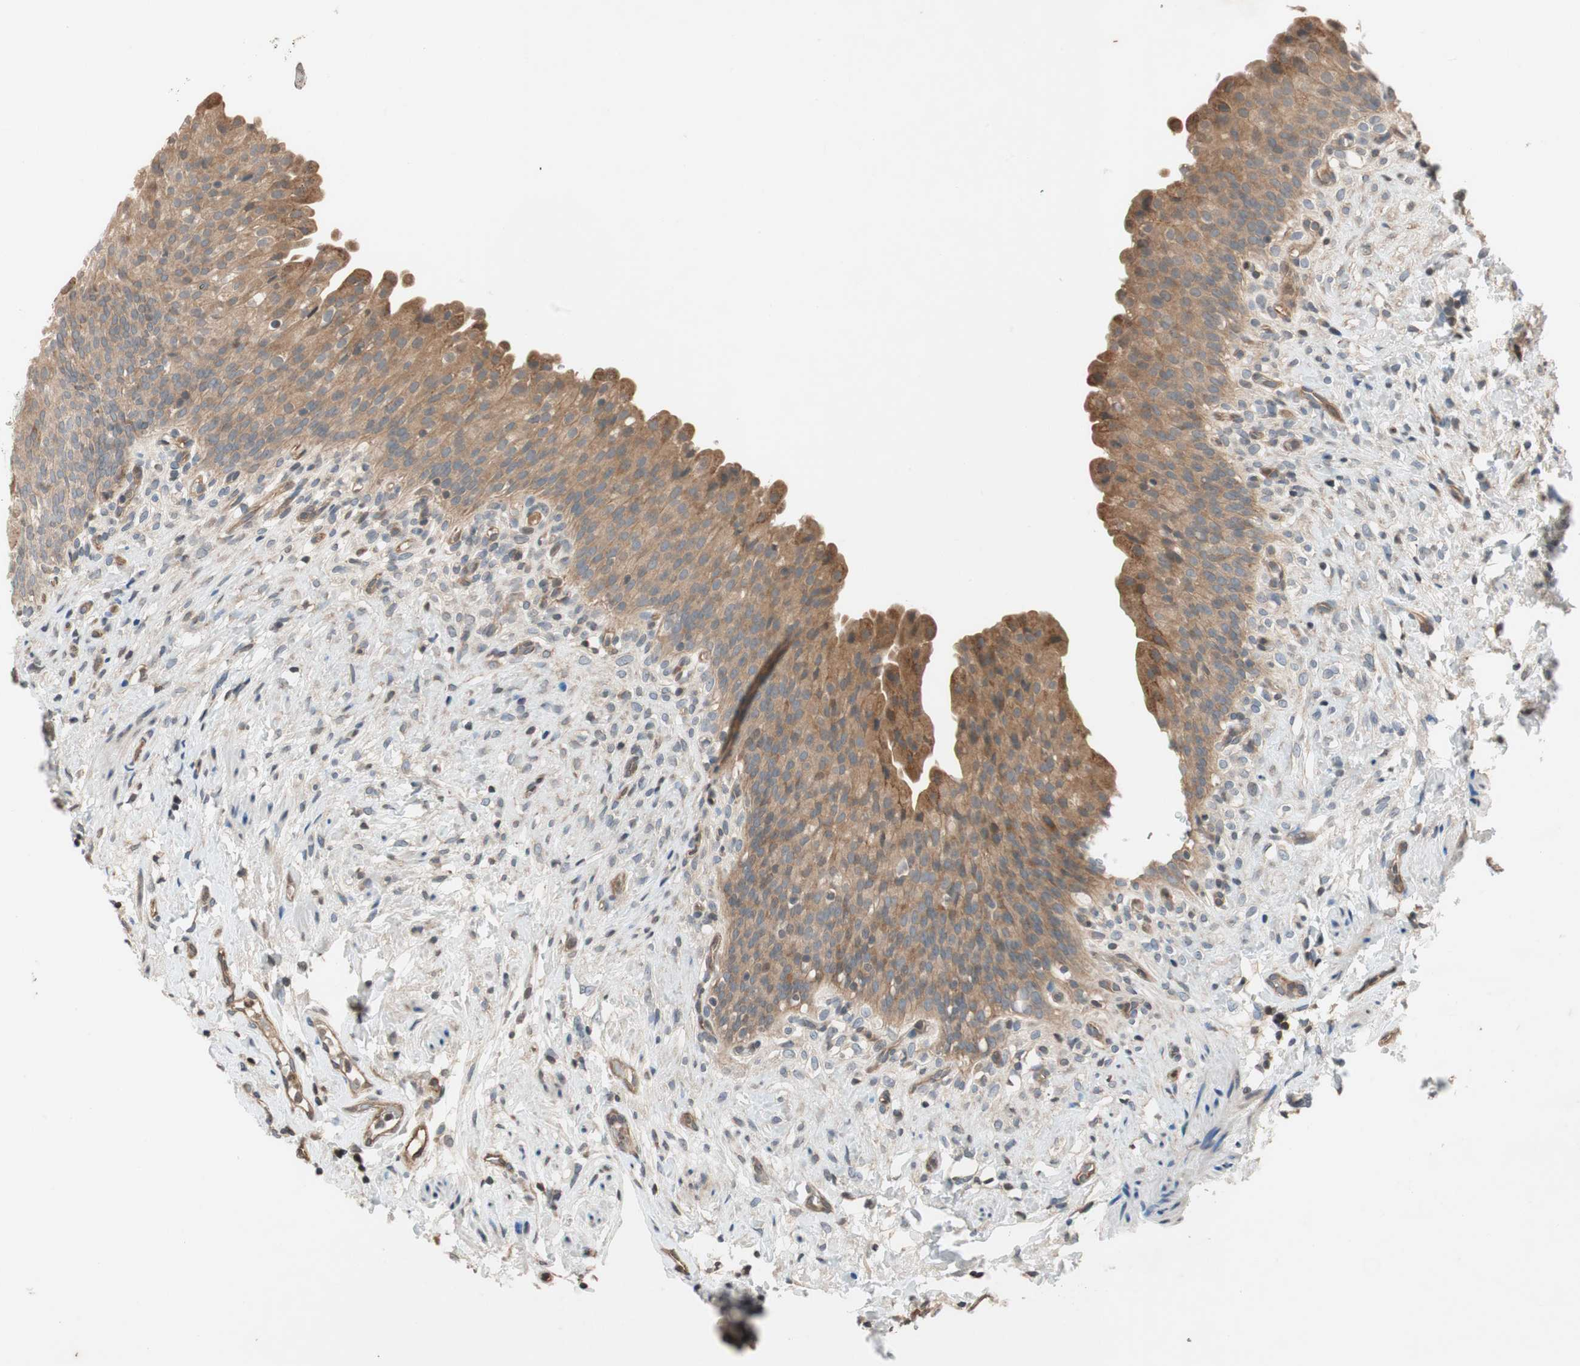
{"staining": {"intensity": "moderate", "quantity": ">75%", "location": "cytoplasmic/membranous"}, "tissue": "urinary bladder", "cell_type": "Urothelial cells", "image_type": "normal", "snomed": [{"axis": "morphology", "description": "Normal tissue, NOS"}, {"axis": "topography", "description": "Urinary bladder"}], "caption": "Human urinary bladder stained for a protein (brown) exhibits moderate cytoplasmic/membranous positive expression in about >75% of urothelial cells.", "gene": "GCLM", "patient": {"sex": "female", "age": 79}}